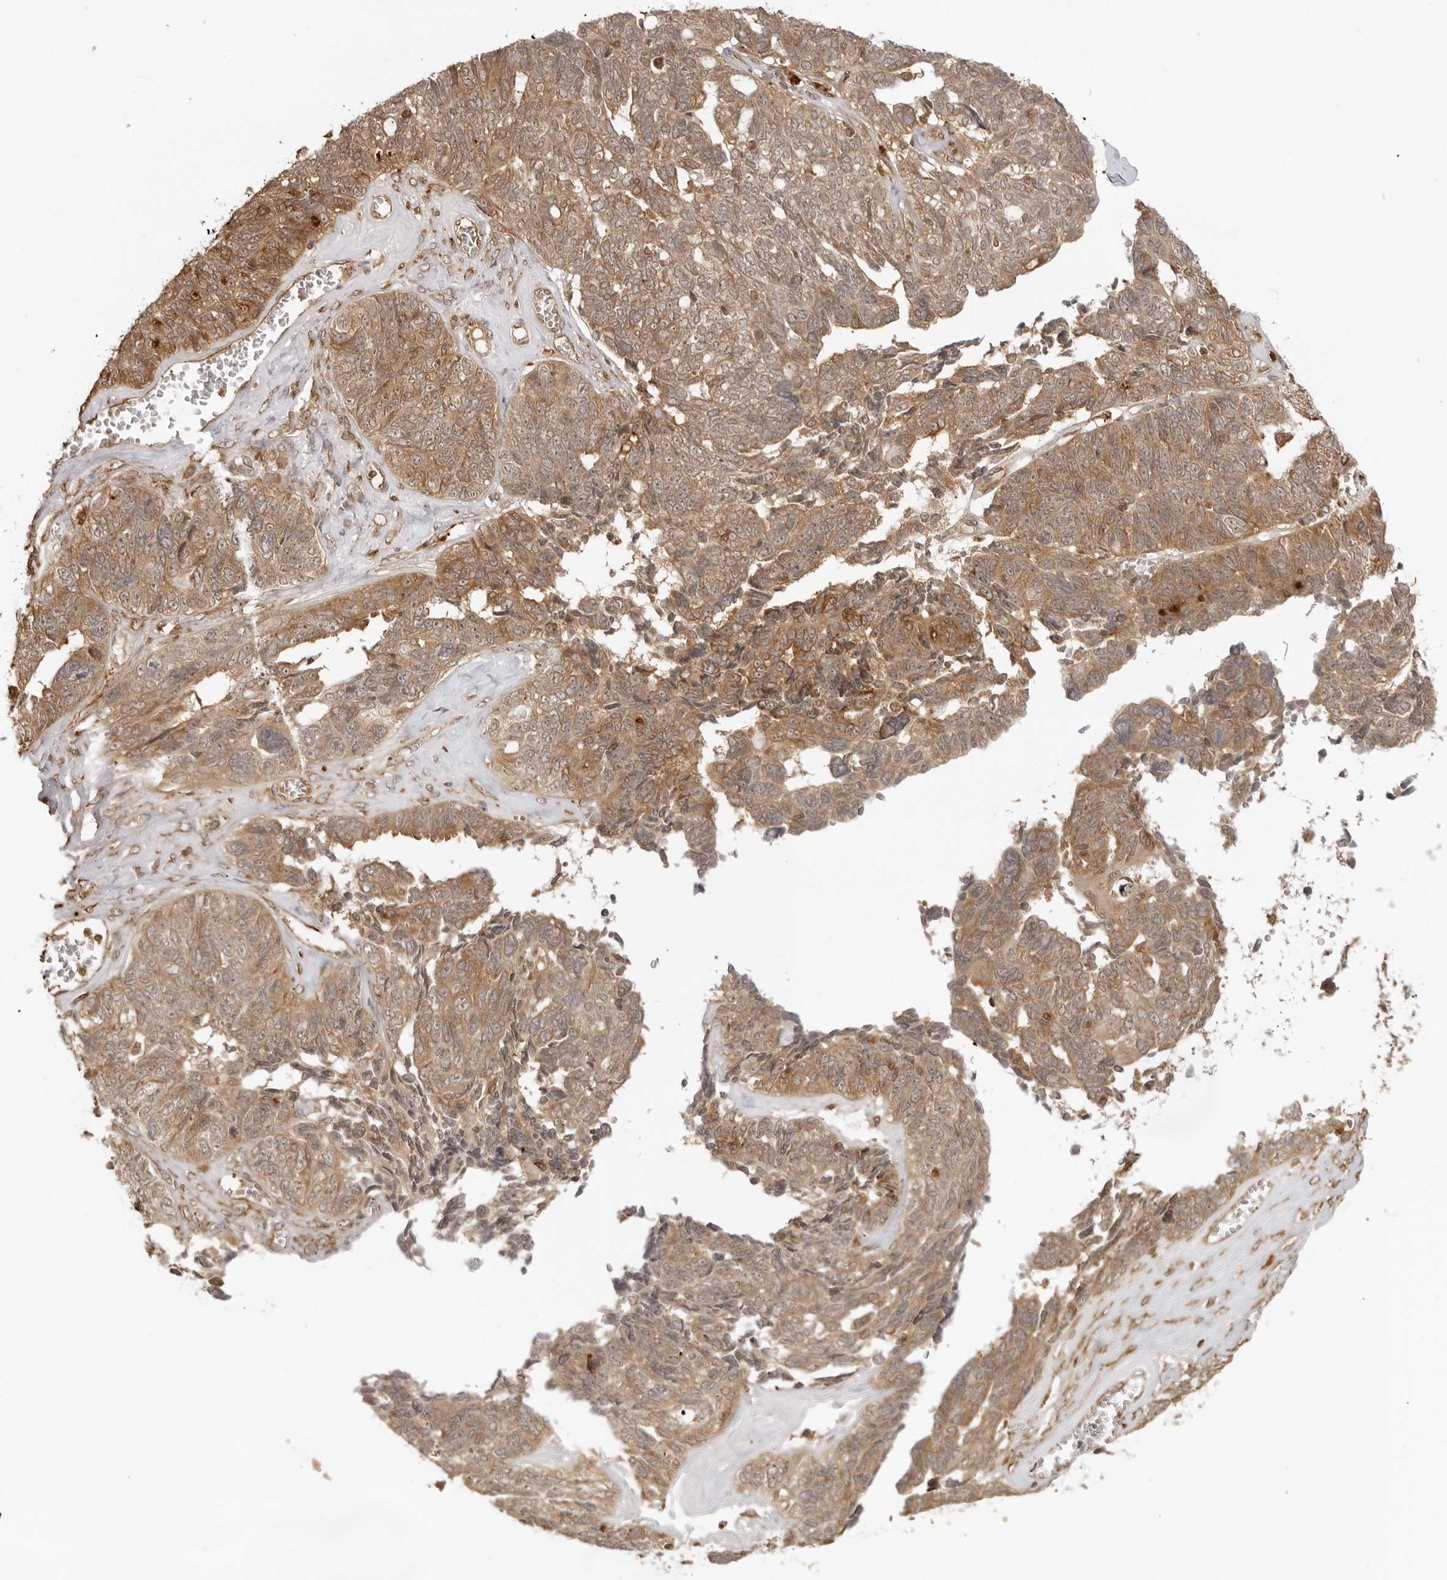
{"staining": {"intensity": "moderate", "quantity": ">75%", "location": "cytoplasmic/membranous"}, "tissue": "ovarian cancer", "cell_type": "Tumor cells", "image_type": "cancer", "snomed": [{"axis": "morphology", "description": "Cystadenocarcinoma, serous, NOS"}, {"axis": "topography", "description": "Ovary"}], "caption": "Ovarian cancer stained with a brown dye displays moderate cytoplasmic/membranous positive staining in approximately >75% of tumor cells.", "gene": "IKBKE", "patient": {"sex": "female", "age": 79}}